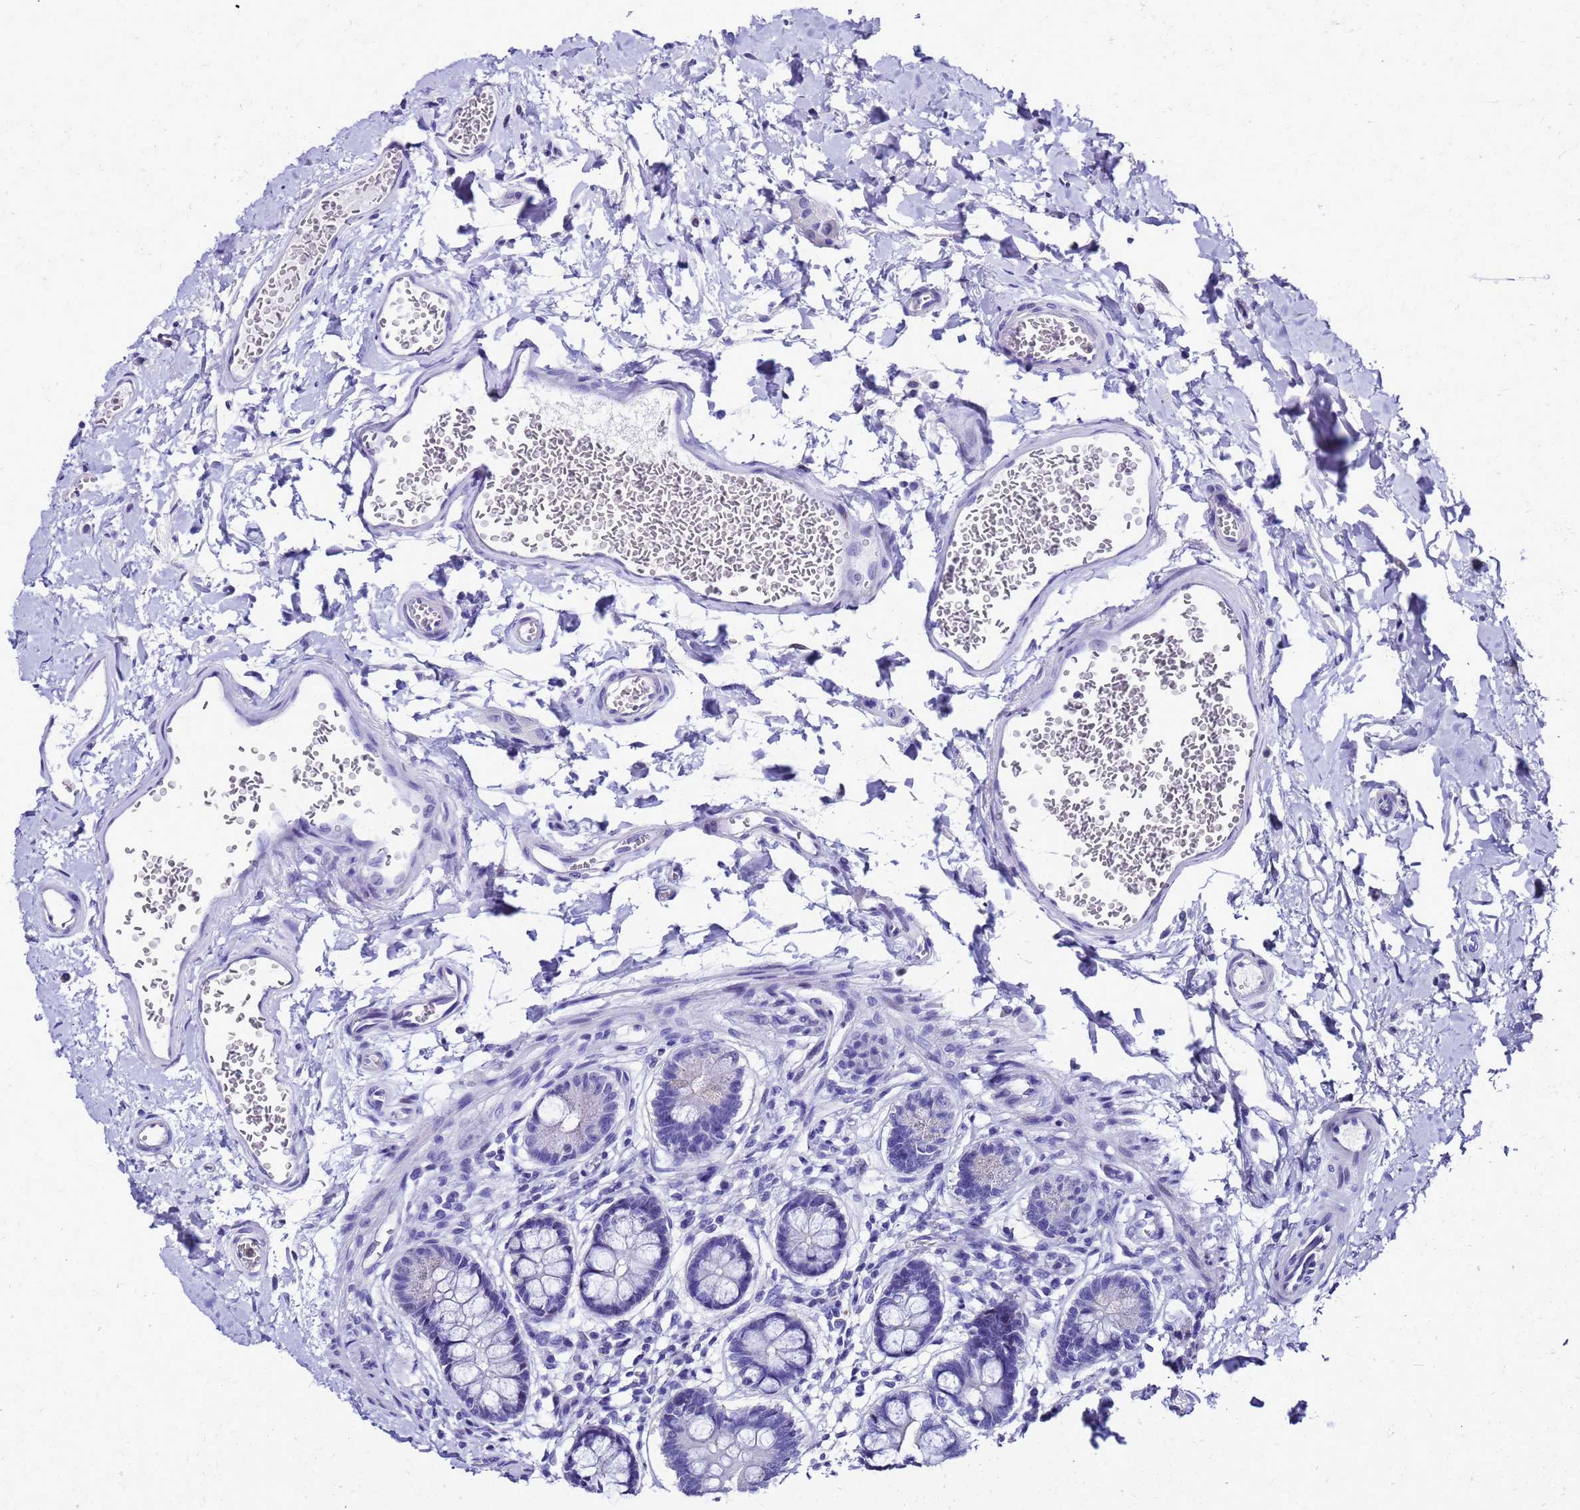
{"staining": {"intensity": "negative", "quantity": "none", "location": "none"}, "tissue": "small intestine", "cell_type": "Glandular cells", "image_type": "normal", "snomed": [{"axis": "morphology", "description": "Normal tissue, NOS"}, {"axis": "topography", "description": "Small intestine"}], "caption": "Micrograph shows no protein staining in glandular cells of benign small intestine. (DAB (3,3'-diaminobenzidine) immunohistochemistry (IHC) visualized using brightfield microscopy, high magnification).", "gene": "SMIM21", "patient": {"sex": "male", "age": 52}}